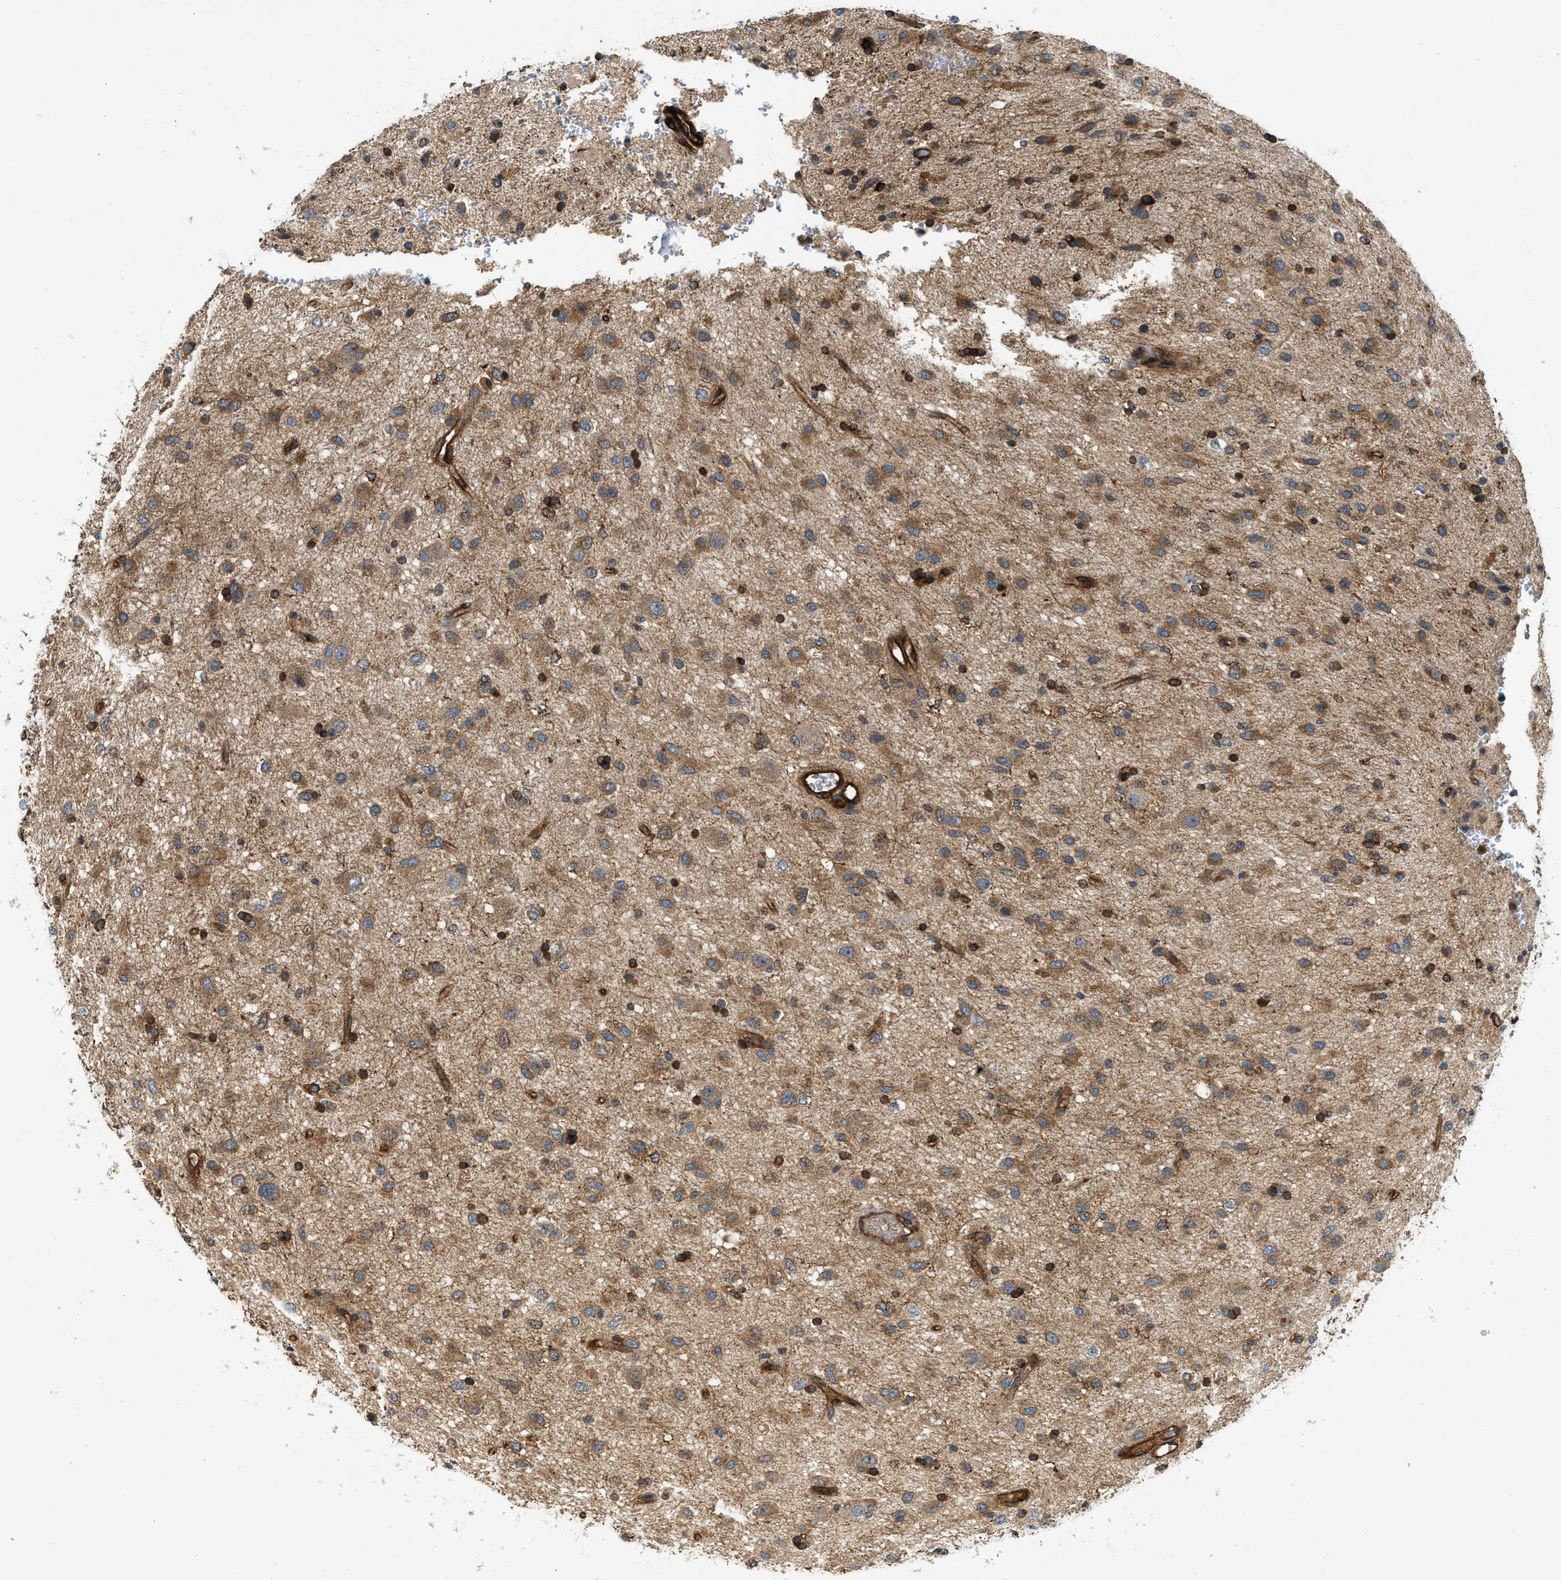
{"staining": {"intensity": "moderate", "quantity": ">75%", "location": "cytoplasmic/membranous"}, "tissue": "glioma", "cell_type": "Tumor cells", "image_type": "cancer", "snomed": [{"axis": "morphology", "description": "Glioma, malignant, Low grade"}, {"axis": "topography", "description": "Brain"}], "caption": "High-magnification brightfield microscopy of glioma stained with DAB (3,3'-diaminobenzidine) (brown) and counterstained with hematoxylin (blue). tumor cells exhibit moderate cytoplasmic/membranous expression is seen in approximately>75% of cells. The staining is performed using DAB brown chromogen to label protein expression. The nuclei are counter-stained blue using hematoxylin.", "gene": "HIP1", "patient": {"sex": "male", "age": 77}}